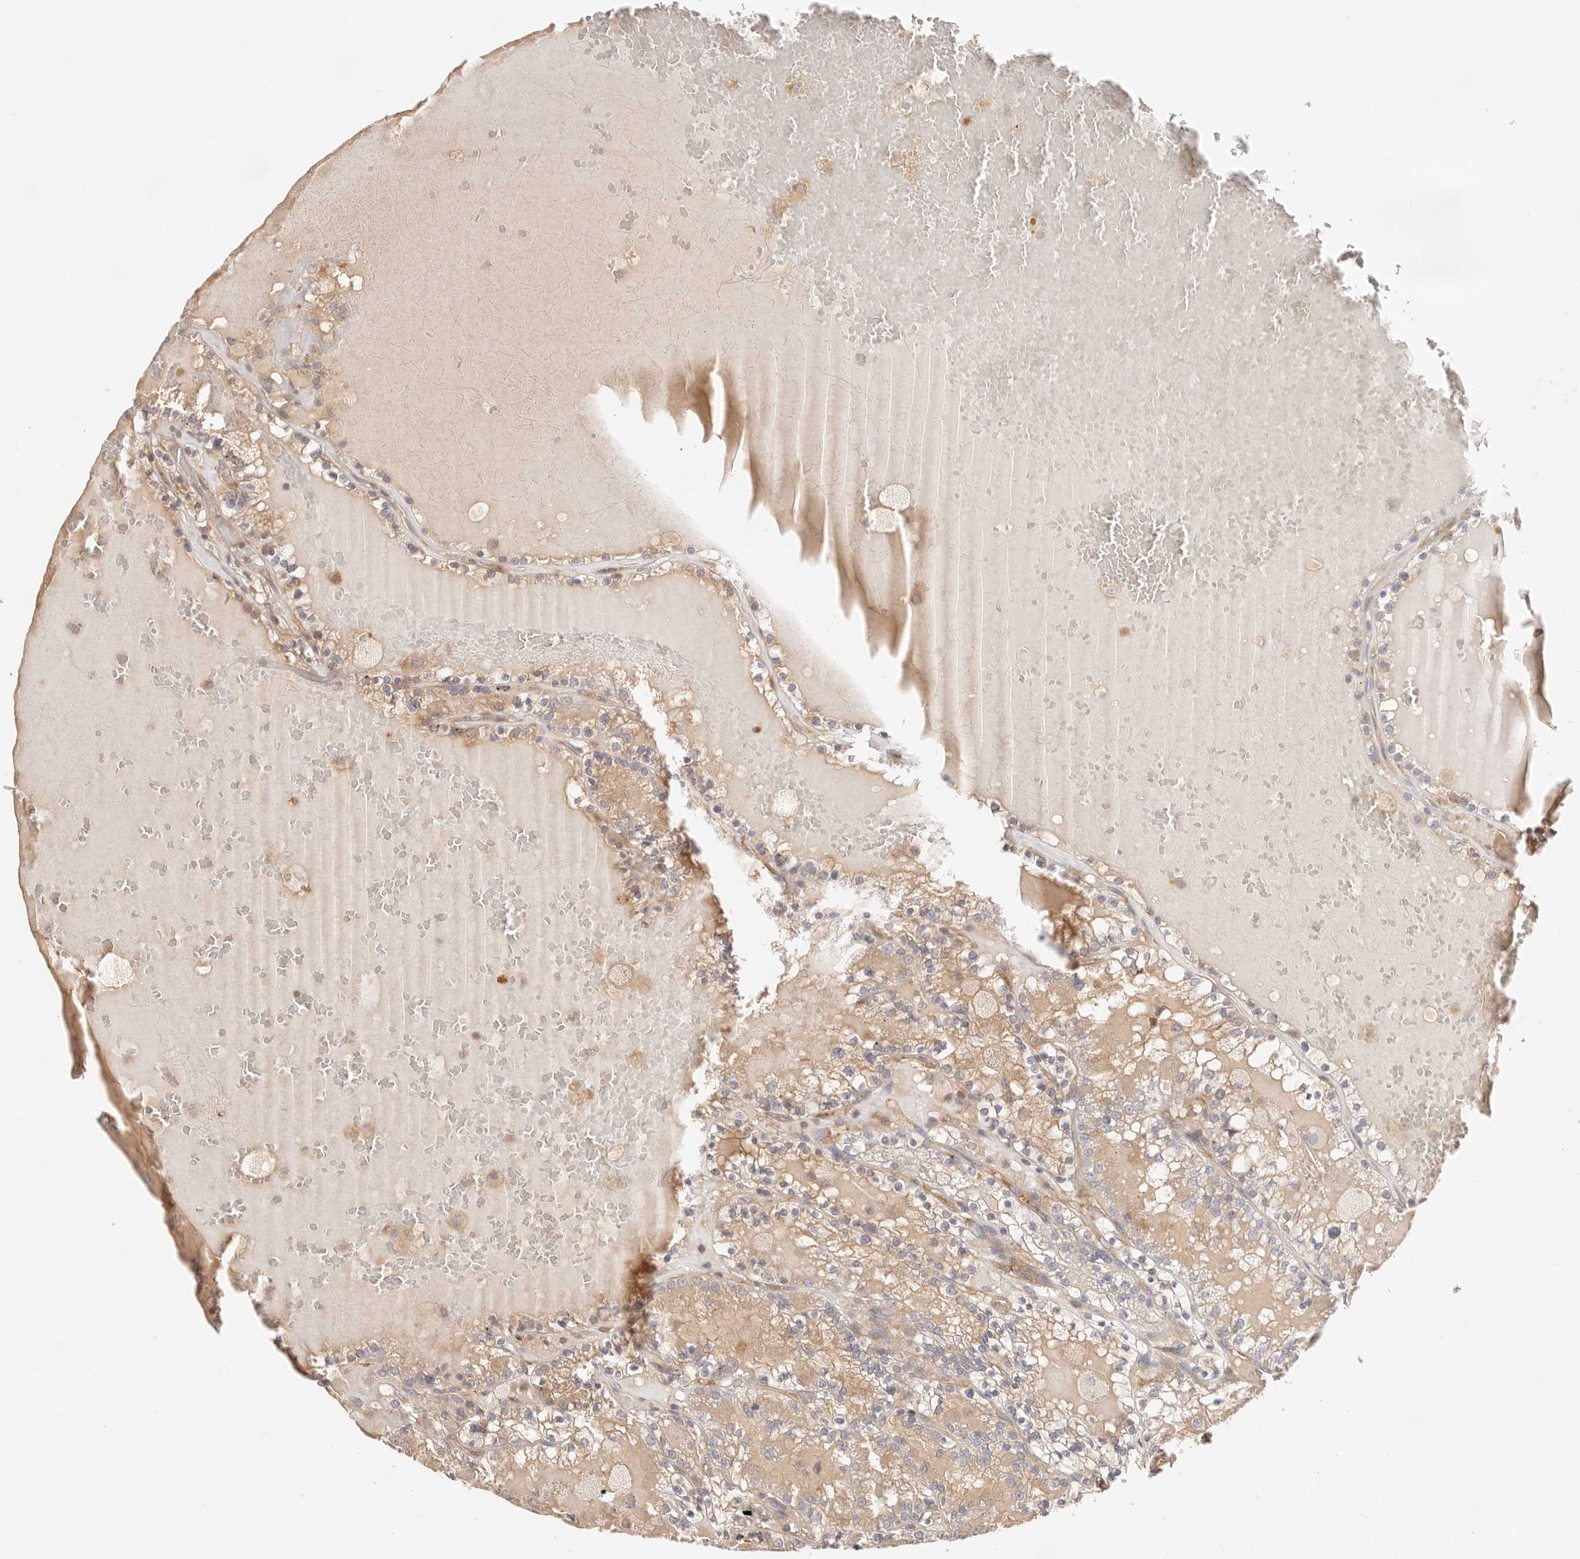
{"staining": {"intensity": "moderate", "quantity": "25%-75%", "location": "cytoplasmic/membranous"}, "tissue": "renal cancer", "cell_type": "Tumor cells", "image_type": "cancer", "snomed": [{"axis": "morphology", "description": "Adenocarcinoma, NOS"}, {"axis": "topography", "description": "Kidney"}], "caption": "Brown immunohistochemical staining in renal cancer (adenocarcinoma) reveals moderate cytoplasmic/membranous positivity in about 25%-75% of tumor cells.", "gene": "KCMF1", "patient": {"sex": "female", "age": 56}}